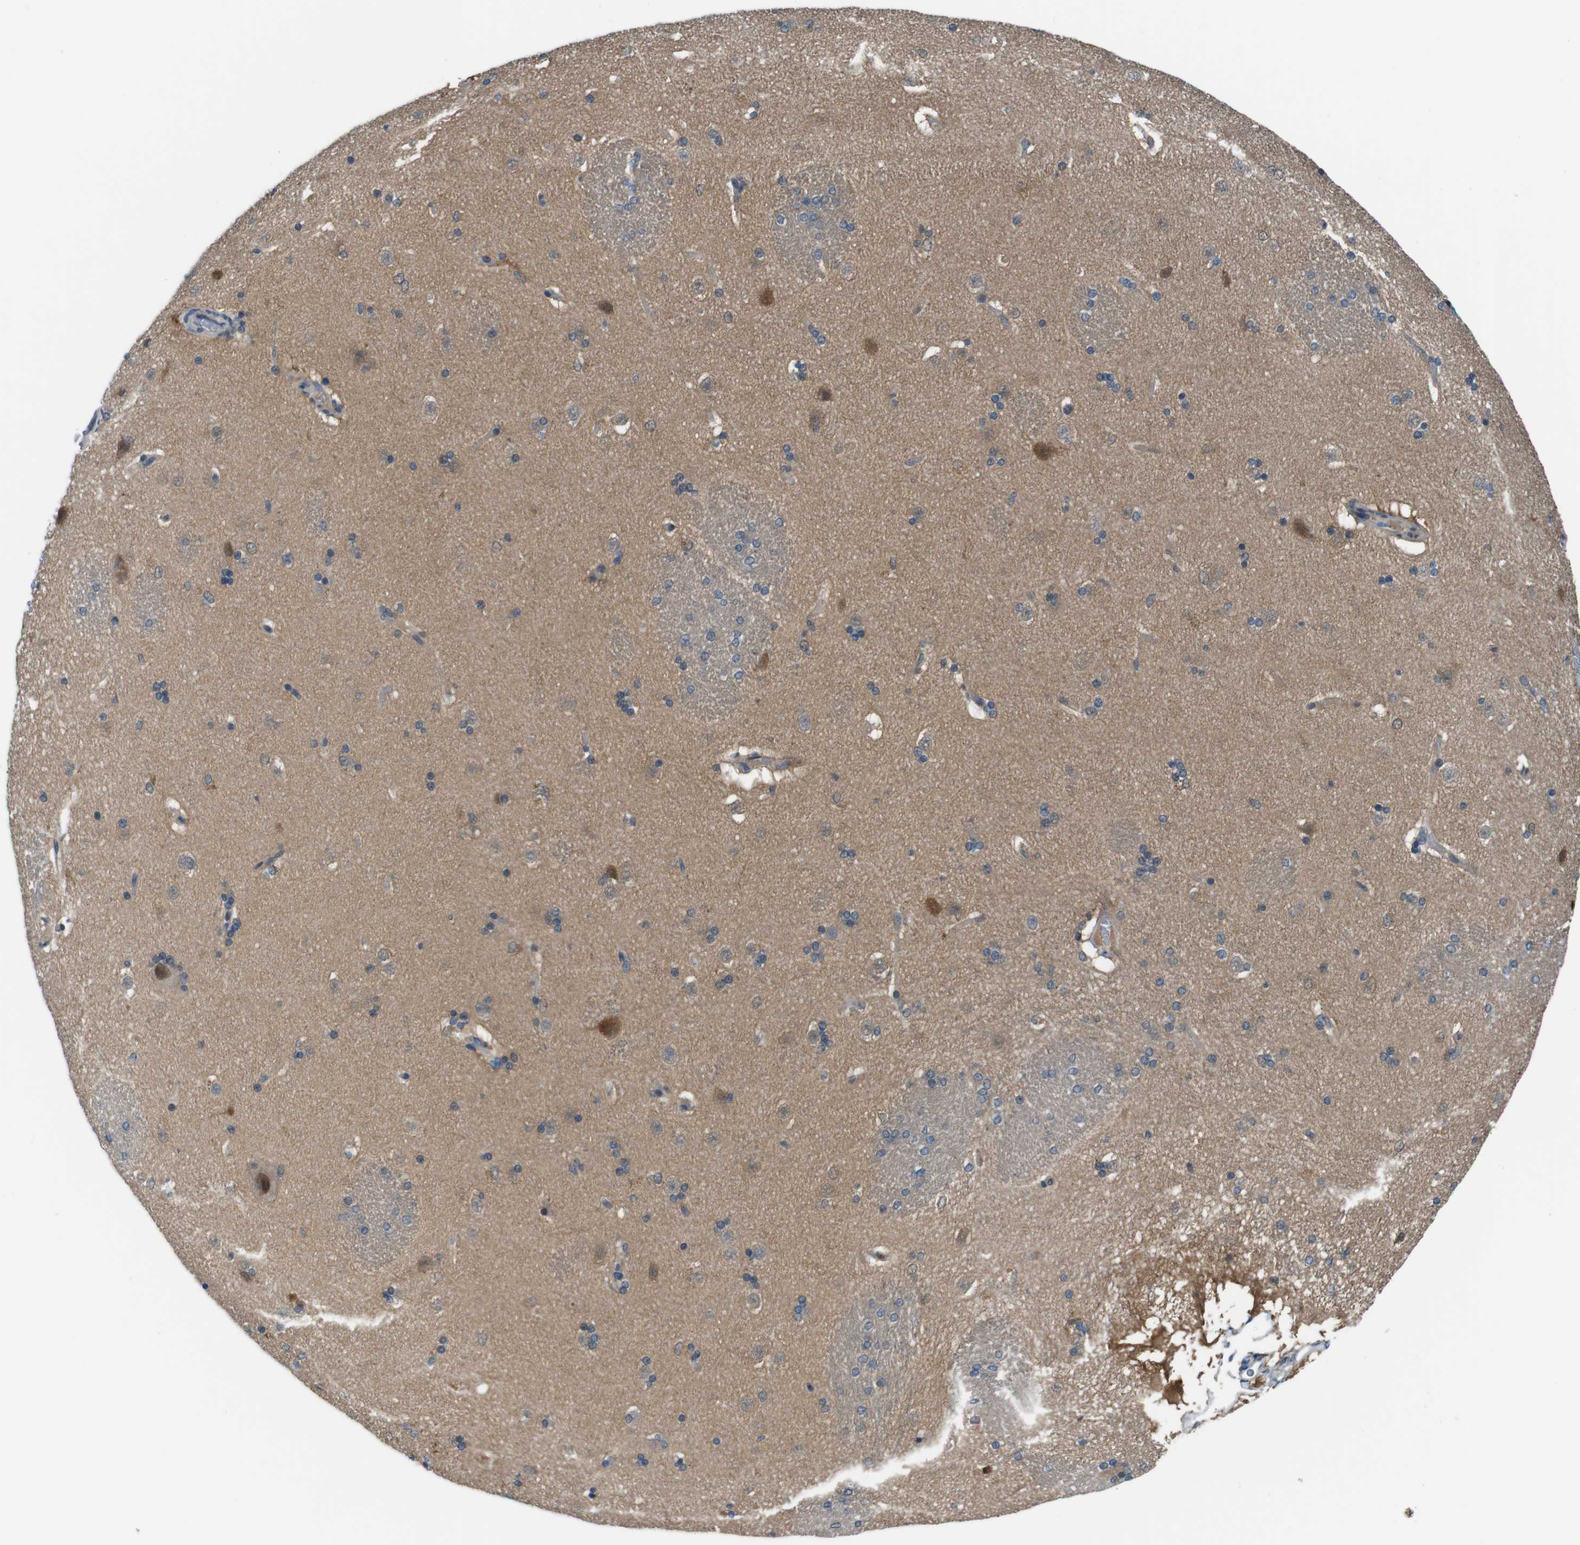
{"staining": {"intensity": "moderate", "quantity": "25%-75%", "location": "cytoplasmic/membranous"}, "tissue": "caudate", "cell_type": "Glial cells", "image_type": "normal", "snomed": [{"axis": "morphology", "description": "Normal tissue, NOS"}, {"axis": "topography", "description": "Lateral ventricle wall"}], "caption": "Moderate cytoplasmic/membranous protein expression is appreciated in about 25%-75% of glial cells in caudate. Immunohistochemistry (ihc) stains the protein in brown and the nuclei are stained blue.", "gene": "NANOS2", "patient": {"sex": "female", "age": 19}}